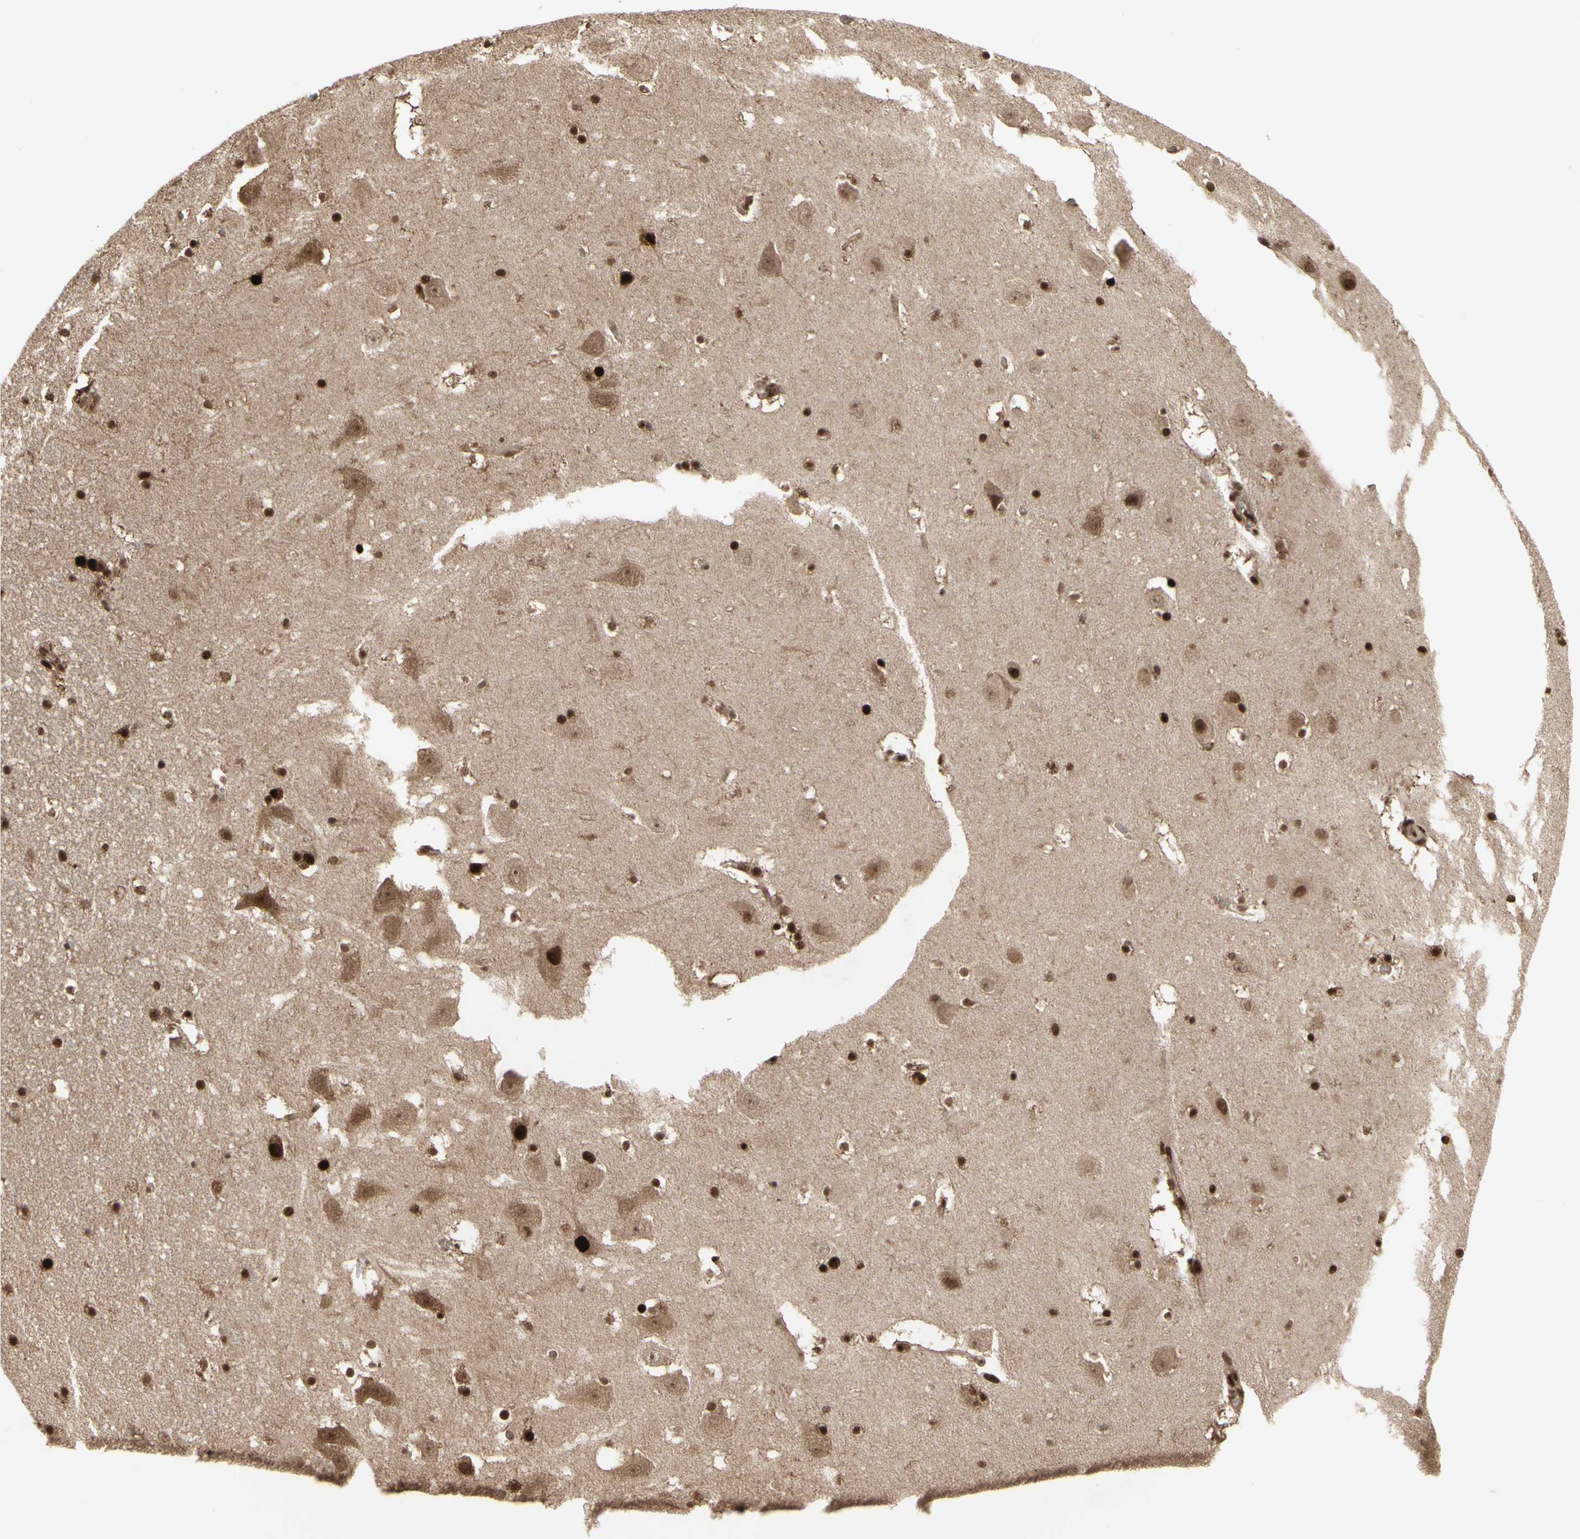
{"staining": {"intensity": "strong", "quantity": "25%-75%", "location": "nuclear"}, "tissue": "hippocampus", "cell_type": "Glial cells", "image_type": "normal", "snomed": [{"axis": "morphology", "description": "Normal tissue, NOS"}, {"axis": "topography", "description": "Hippocampus"}], "caption": "This image reveals benign hippocampus stained with IHC to label a protein in brown. The nuclear of glial cells show strong positivity for the protein. Nuclei are counter-stained blue.", "gene": "CBX1", "patient": {"sex": "male", "age": 45}}